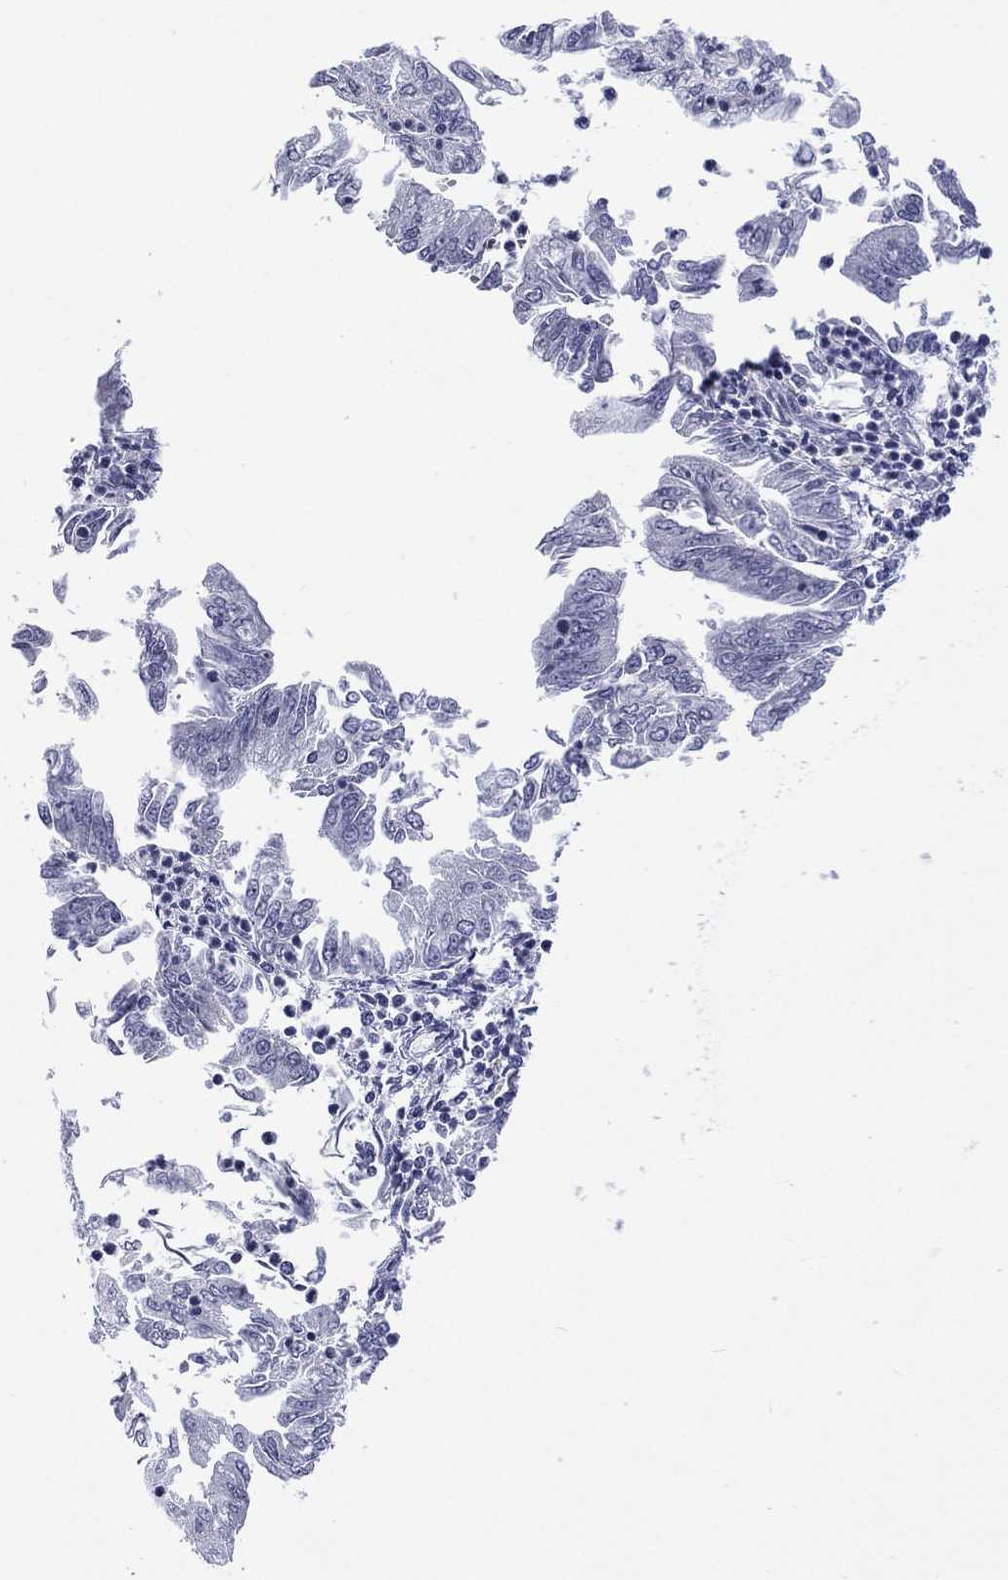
{"staining": {"intensity": "negative", "quantity": "none", "location": "none"}, "tissue": "endometrial cancer", "cell_type": "Tumor cells", "image_type": "cancer", "snomed": [{"axis": "morphology", "description": "Adenocarcinoma, NOS"}, {"axis": "topography", "description": "Endometrium"}], "caption": "IHC of human adenocarcinoma (endometrial) displays no staining in tumor cells.", "gene": "SSX1", "patient": {"sex": "female", "age": 55}}